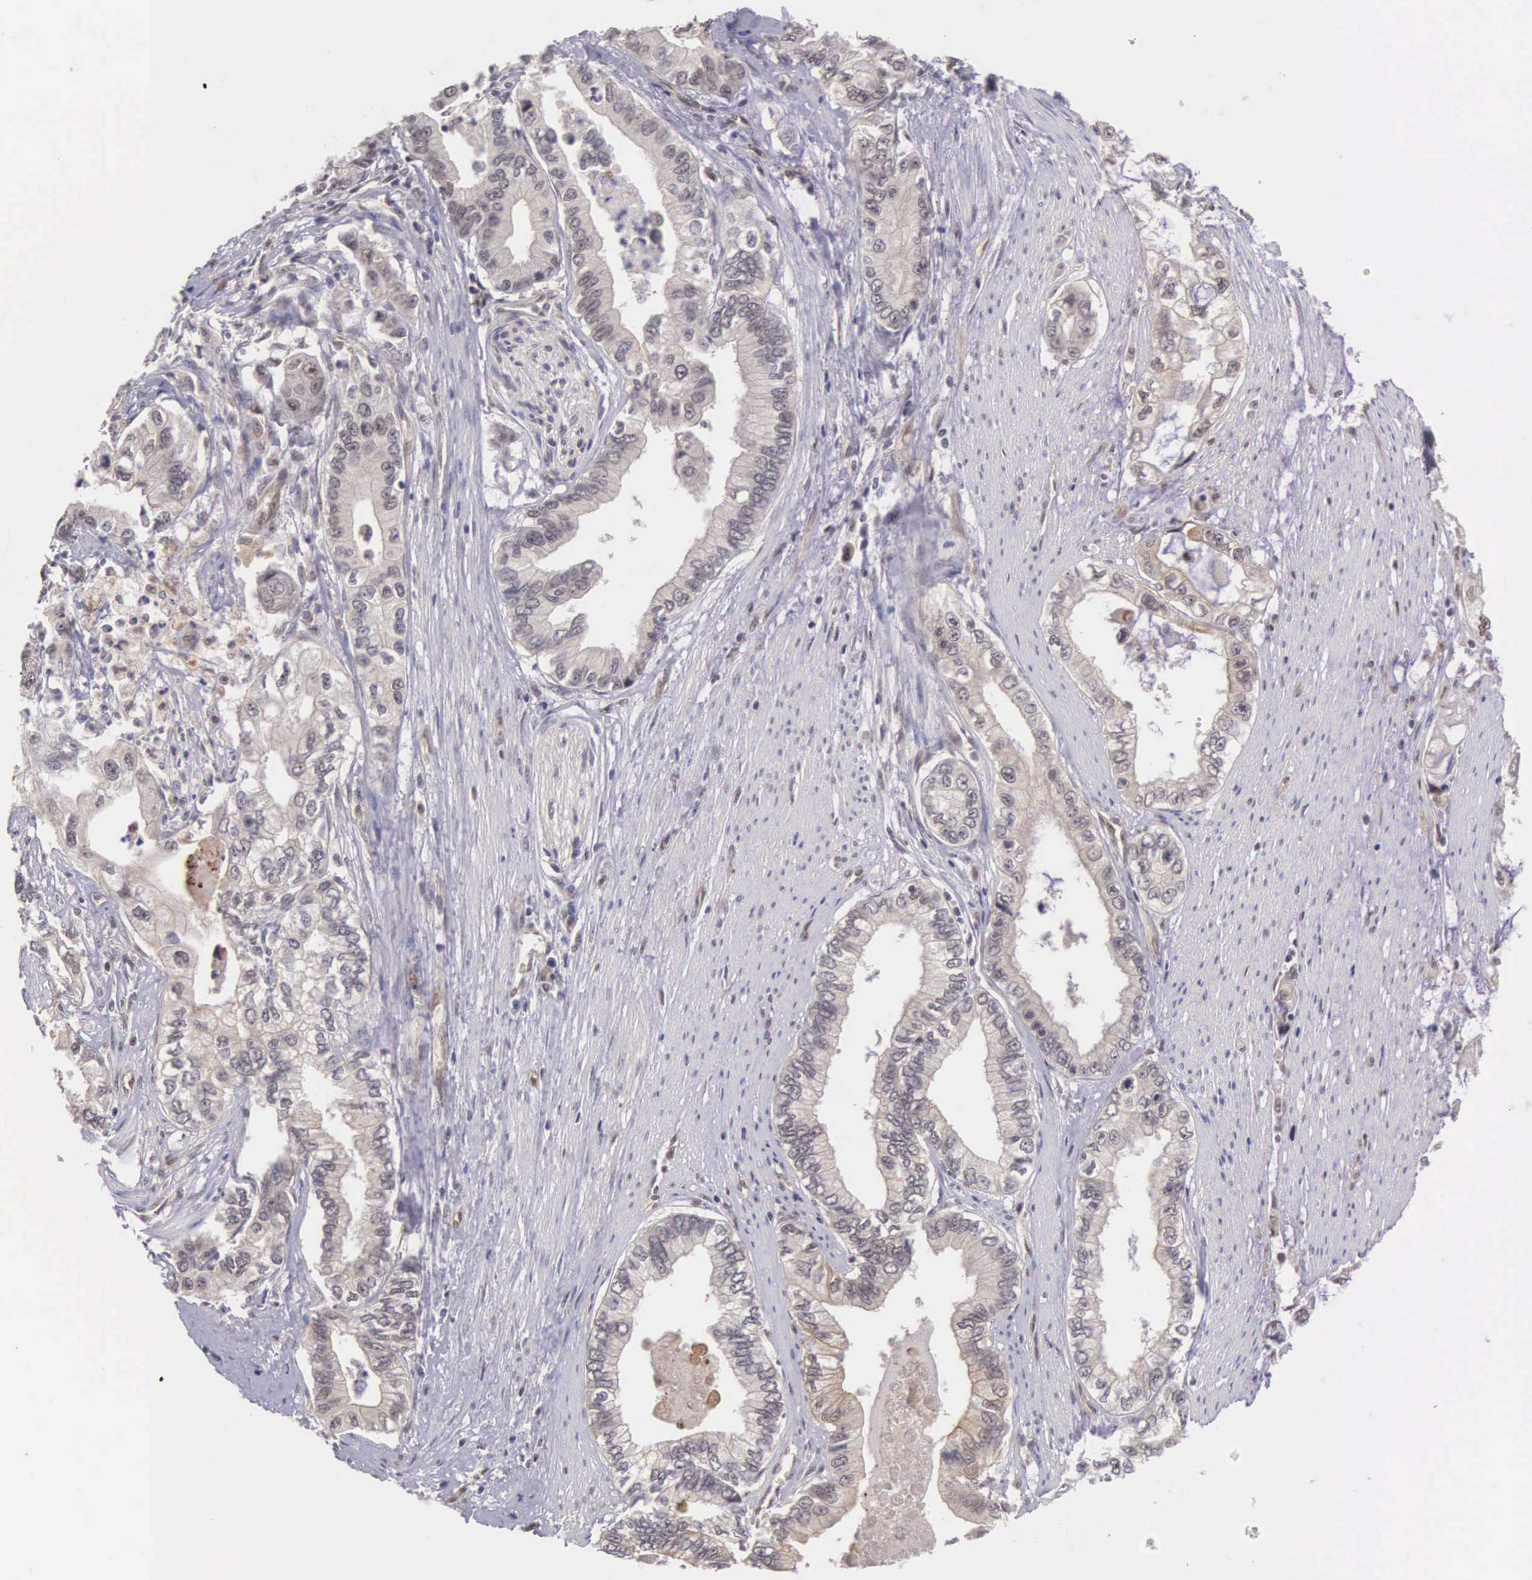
{"staining": {"intensity": "weak", "quantity": ">75%", "location": "cytoplasmic/membranous"}, "tissue": "pancreatic cancer", "cell_type": "Tumor cells", "image_type": "cancer", "snomed": [{"axis": "morphology", "description": "Adenocarcinoma, NOS"}, {"axis": "topography", "description": "Pancreas"}, {"axis": "topography", "description": "Stomach, upper"}], "caption": "About >75% of tumor cells in human pancreatic cancer reveal weak cytoplasmic/membranous protein expression as visualized by brown immunohistochemical staining.", "gene": "VASH1", "patient": {"sex": "male", "age": 77}}